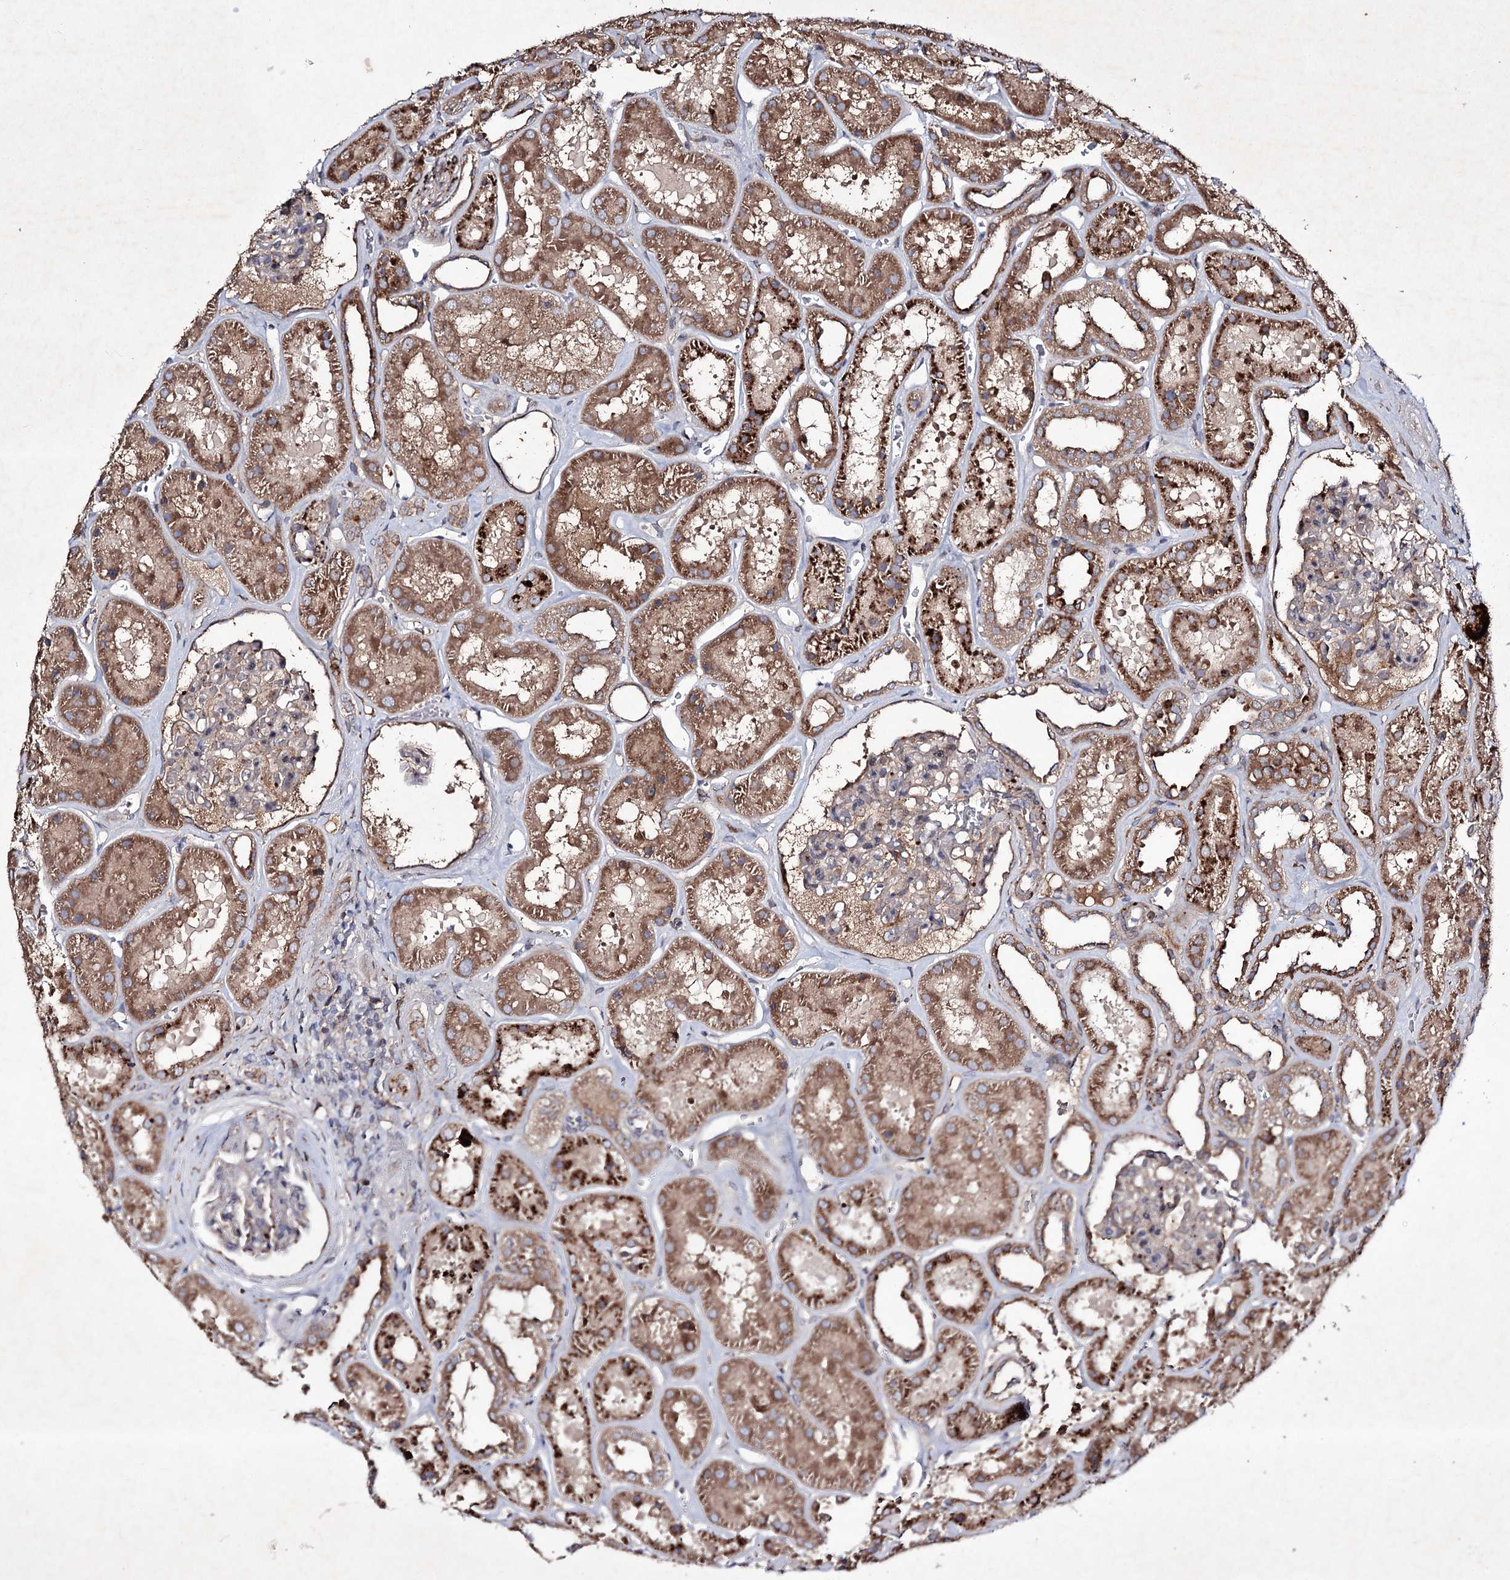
{"staining": {"intensity": "weak", "quantity": "<25%", "location": "cytoplasmic/membranous"}, "tissue": "kidney", "cell_type": "Cells in glomeruli", "image_type": "normal", "snomed": [{"axis": "morphology", "description": "Normal tissue, NOS"}, {"axis": "topography", "description": "Kidney"}], "caption": "Immunohistochemical staining of normal kidney shows no significant positivity in cells in glomeruli.", "gene": "ALG9", "patient": {"sex": "female", "age": 41}}